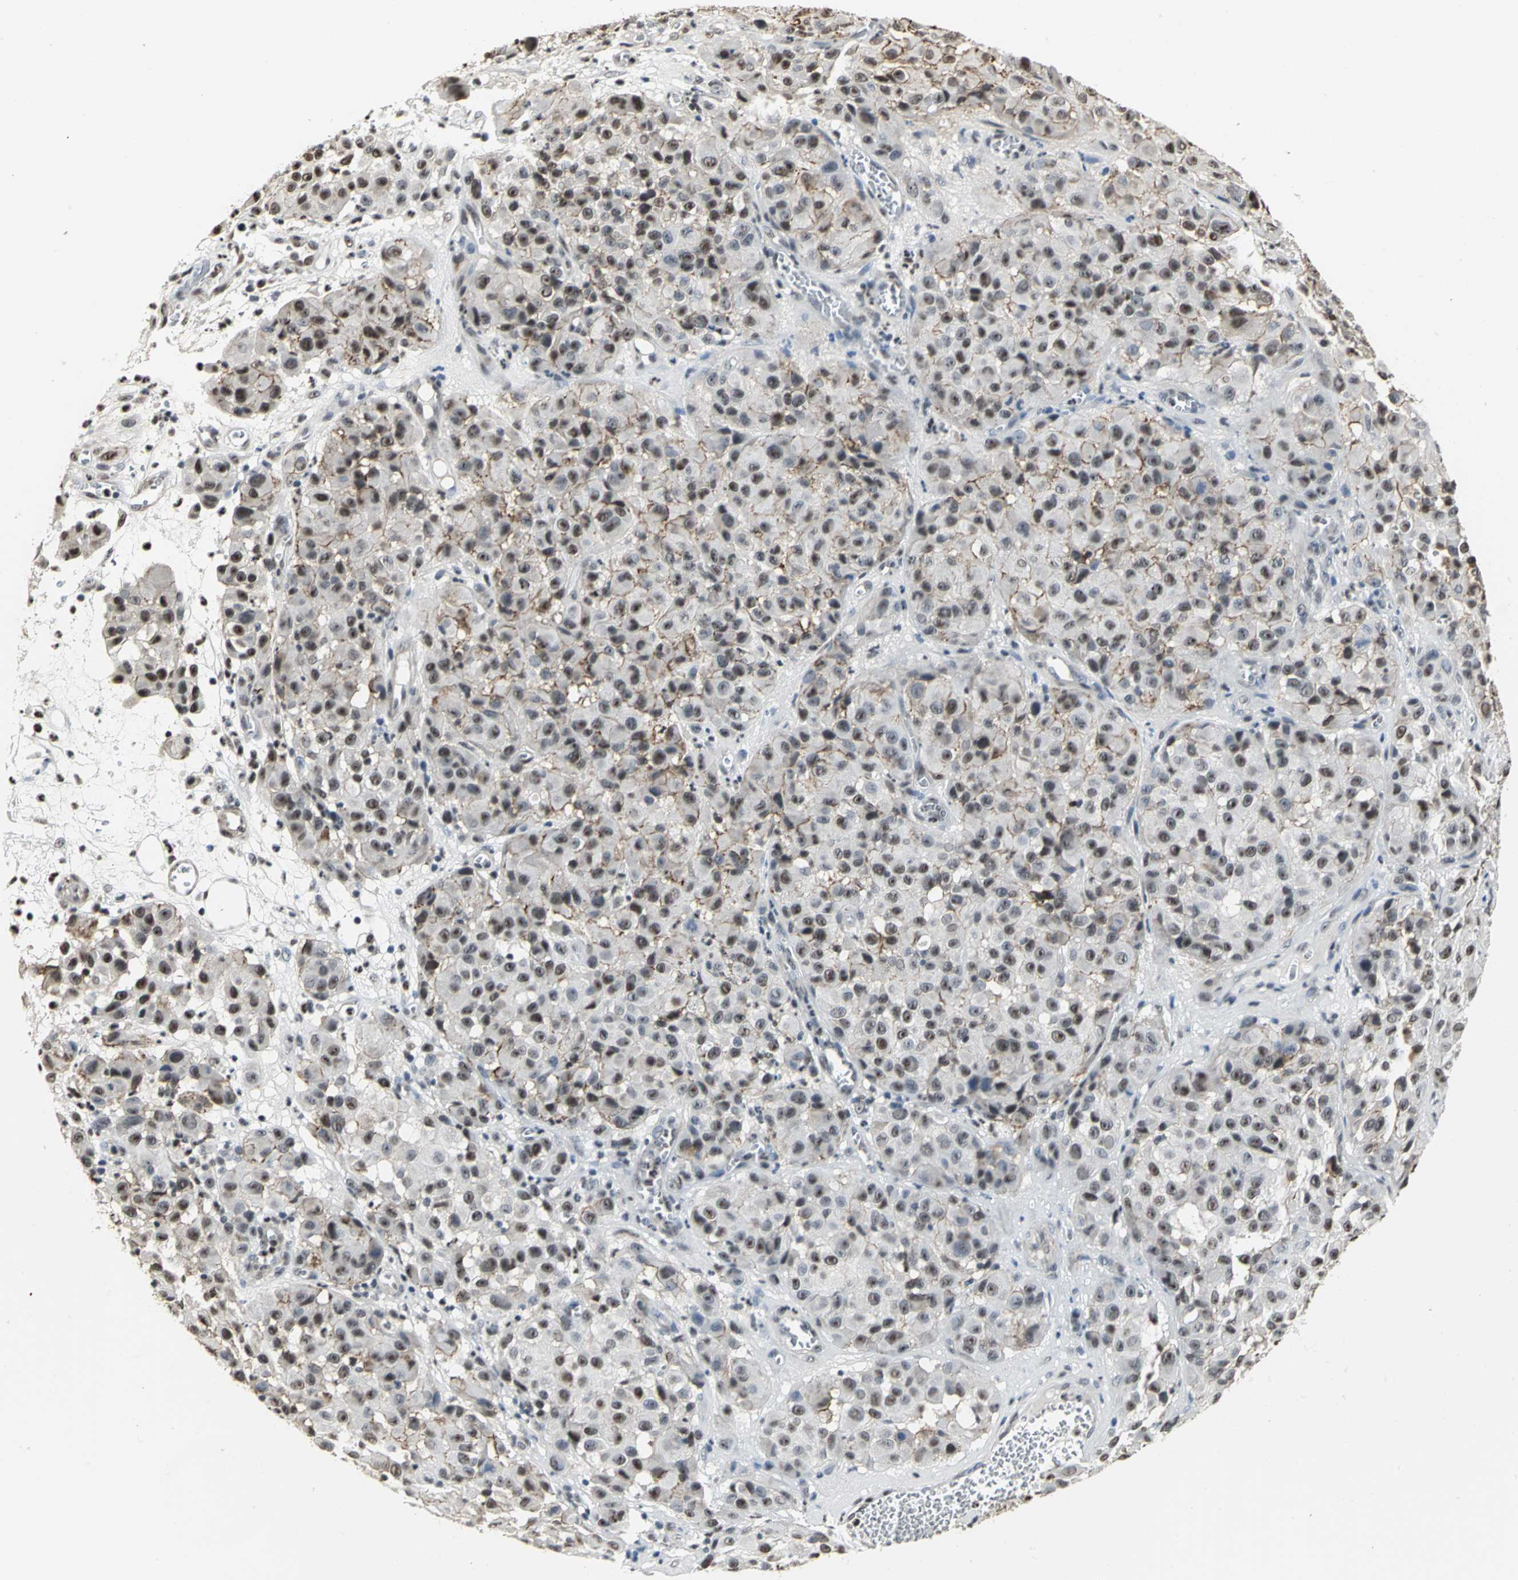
{"staining": {"intensity": "moderate", "quantity": ">75%", "location": "nuclear"}, "tissue": "melanoma", "cell_type": "Tumor cells", "image_type": "cancer", "snomed": [{"axis": "morphology", "description": "Malignant melanoma, NOS"}, {"axis": "topography", "description": "Skin"}], "caption": "Tumor cells show moderate nuclear staining in approximately >75% of cells in malignant melanoma. (Stains: DAB (3,3'-diaminobenzidine) in brown, nuclei in blue, Microscopy: brightfield microscopy at high magnification).", "gene": "CCDC88C", "patient": {"sex": "female", "age": 21}}